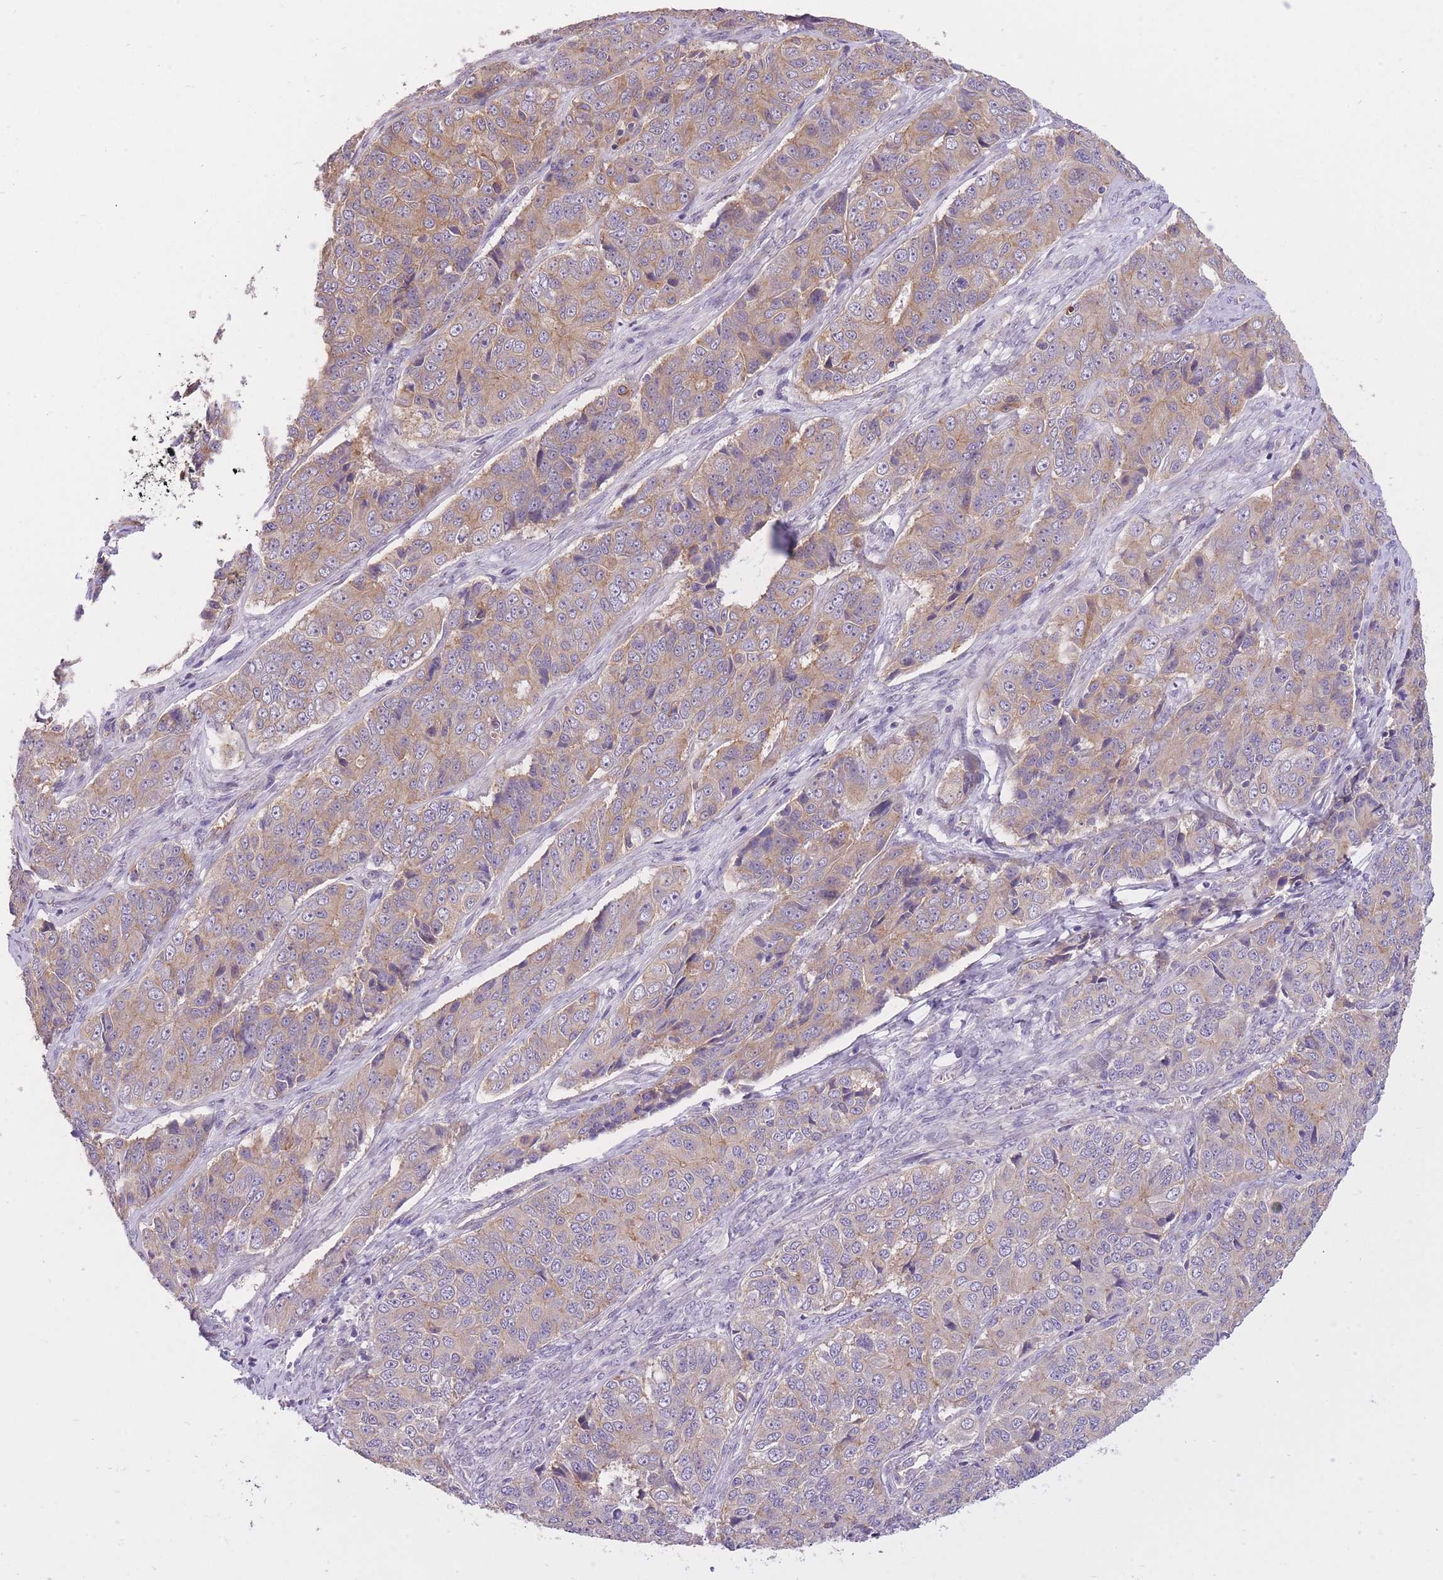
{"staining": {"intensity": "moderate", "quantity": "<25%", "location": "cytoplasmic/membranous"}, "tissue": "ovarian cancer", "cell_type": "Tumor cells", "image_type": "cancer", "snomed": [{"axis": "morphology", "description": "Carcinoma, endometroid"}, {"axis": "topography", "description": "Ovary"}], "caption": "An image showing moderate cytoplasmic/membranous staining in about <25% of tumor cells in ovarian cancer (endometroid carcinoma), as visualized by brown immunohistochemical staining.", "gene": "REV1", "patient": {"sex": "female", "age": 51}}